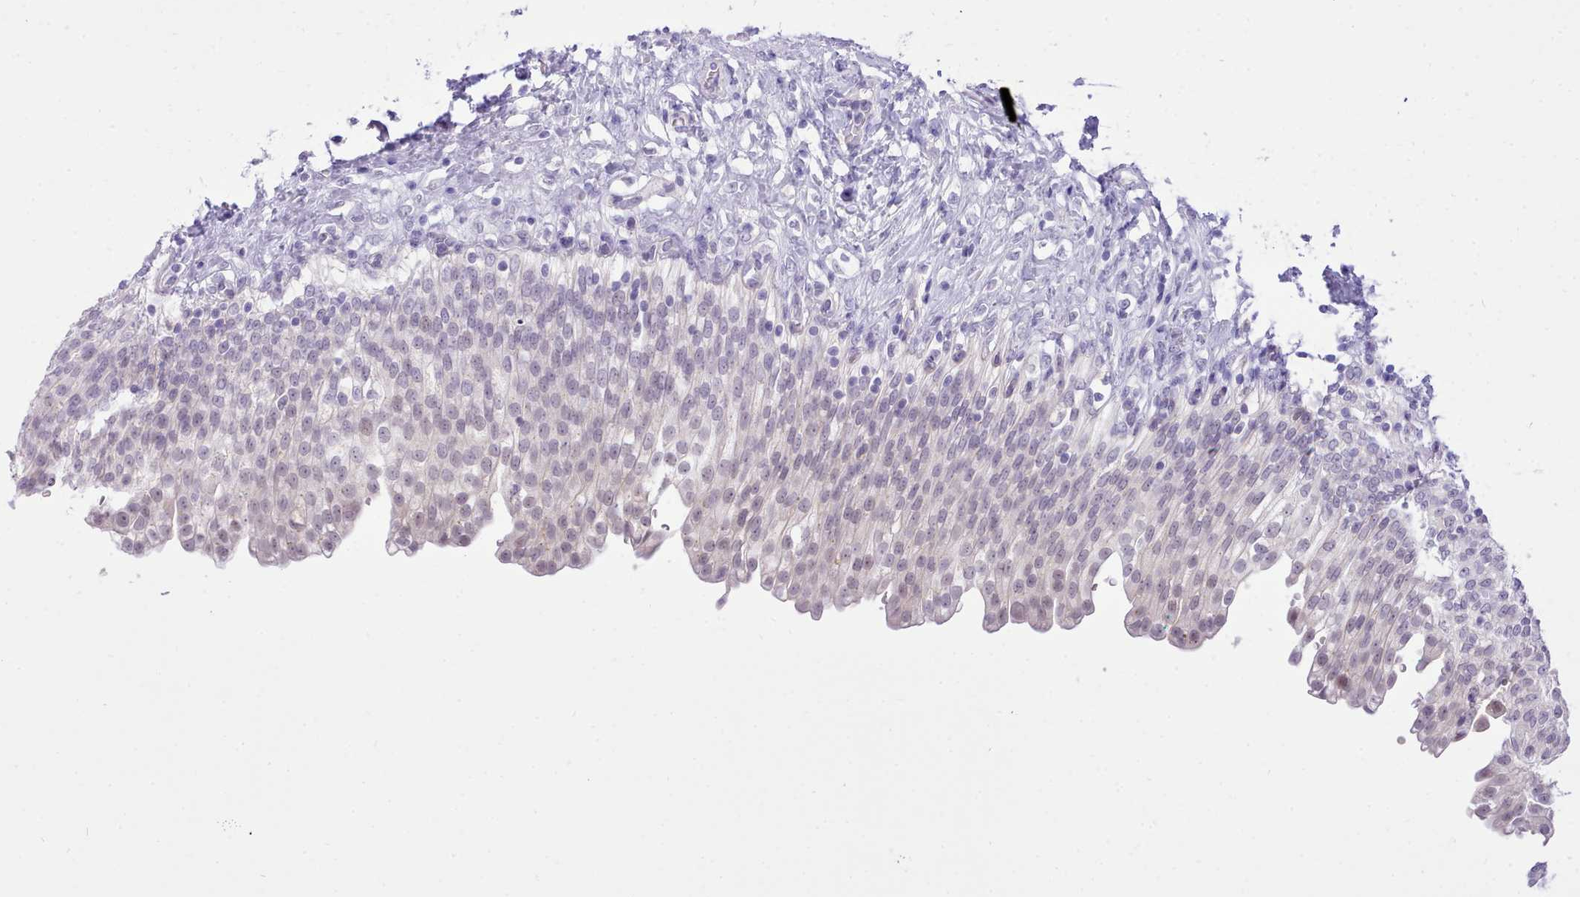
{"staining": {"intensity": "weak", "quantity": "25%-75%", "location": "nuclear"}, "tissue": "urinary bladder", "cell_type": "Urothelial cells", "image_type": "normal", "snomed": [{"axis": "morphology", "description": "Urothelial carcinoma, High grade"}, {"axis": "topography", "description": "Urinary bladder"}], "caption": "Urinary bladder stained with immunohistochemistry (IHC) reveals weak nuclear positivity in approximately 25%-75% of urothelial cells.", "gene": "LRRC37A2", "patient": {"sex": "male", "age": 46}}